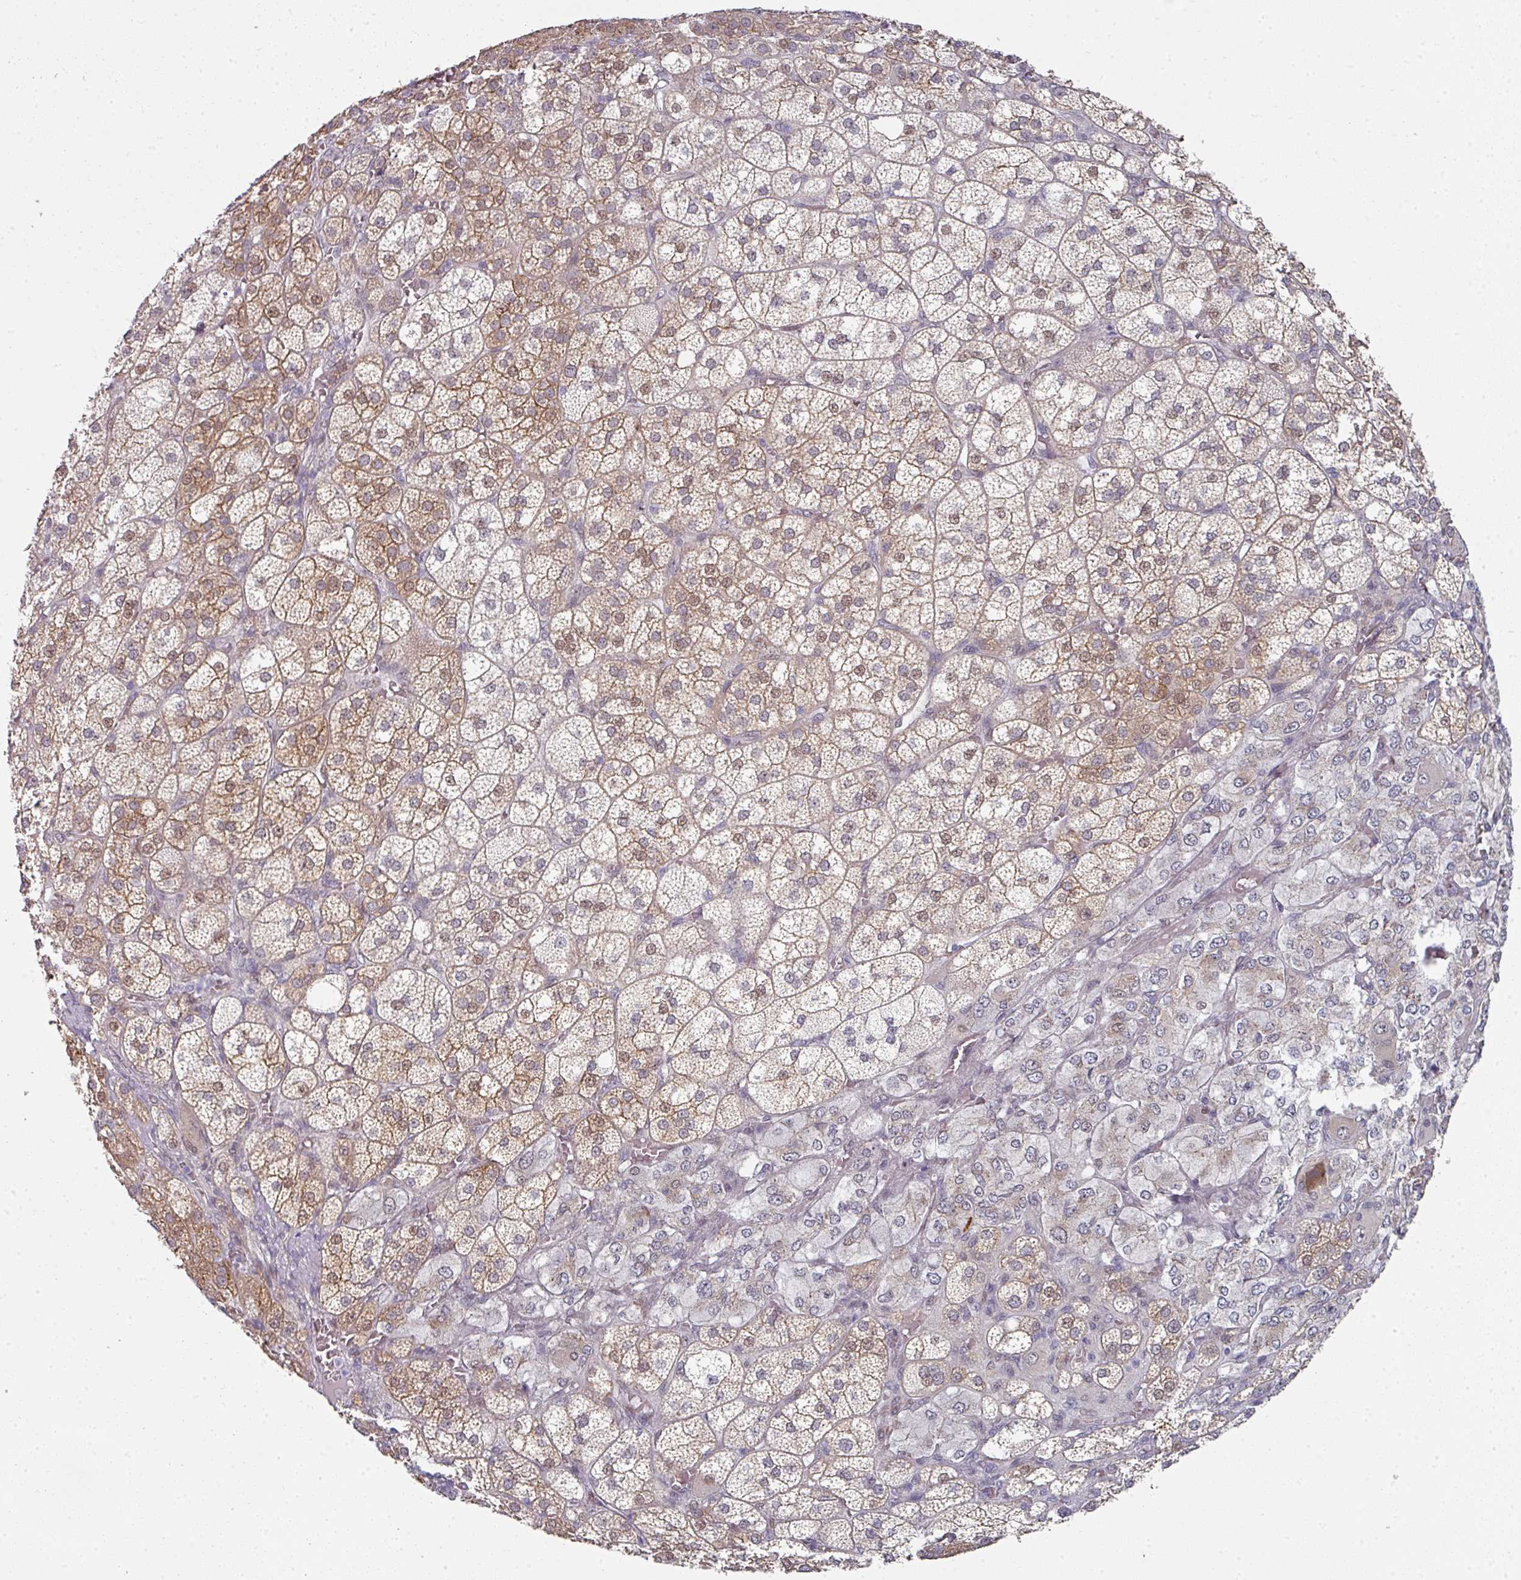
{"staining": {"intensity": "moderate", "quantity": "25%-75%", "location": "cytoplasmic/membranous,nuclear"}, "tissue": "adrenal gland", "cell_type": "Glandular cells", "image_type": "normal", "snomed": [{"axis": "morphology", "description": "Normal tissue, NOS"}, {"axis": "topography", "description": "Adrenal gland"}], "caption": "Immunohistochemistry staining of normal adrenal gland, which demonstrates medium levels of moderate cytoplasmic/membranous,nuclear expression in approximately 25%-75% of glandular cells indicating moderate cytoplasmic/membranous,nuclear protein positivity. The staining was performed using DAB (brown) for protein detection and nuclei were counterstained in hematoxylin (blue).", "gene": "TMCC1", "patient": {"sex": "female", "age": 60}}